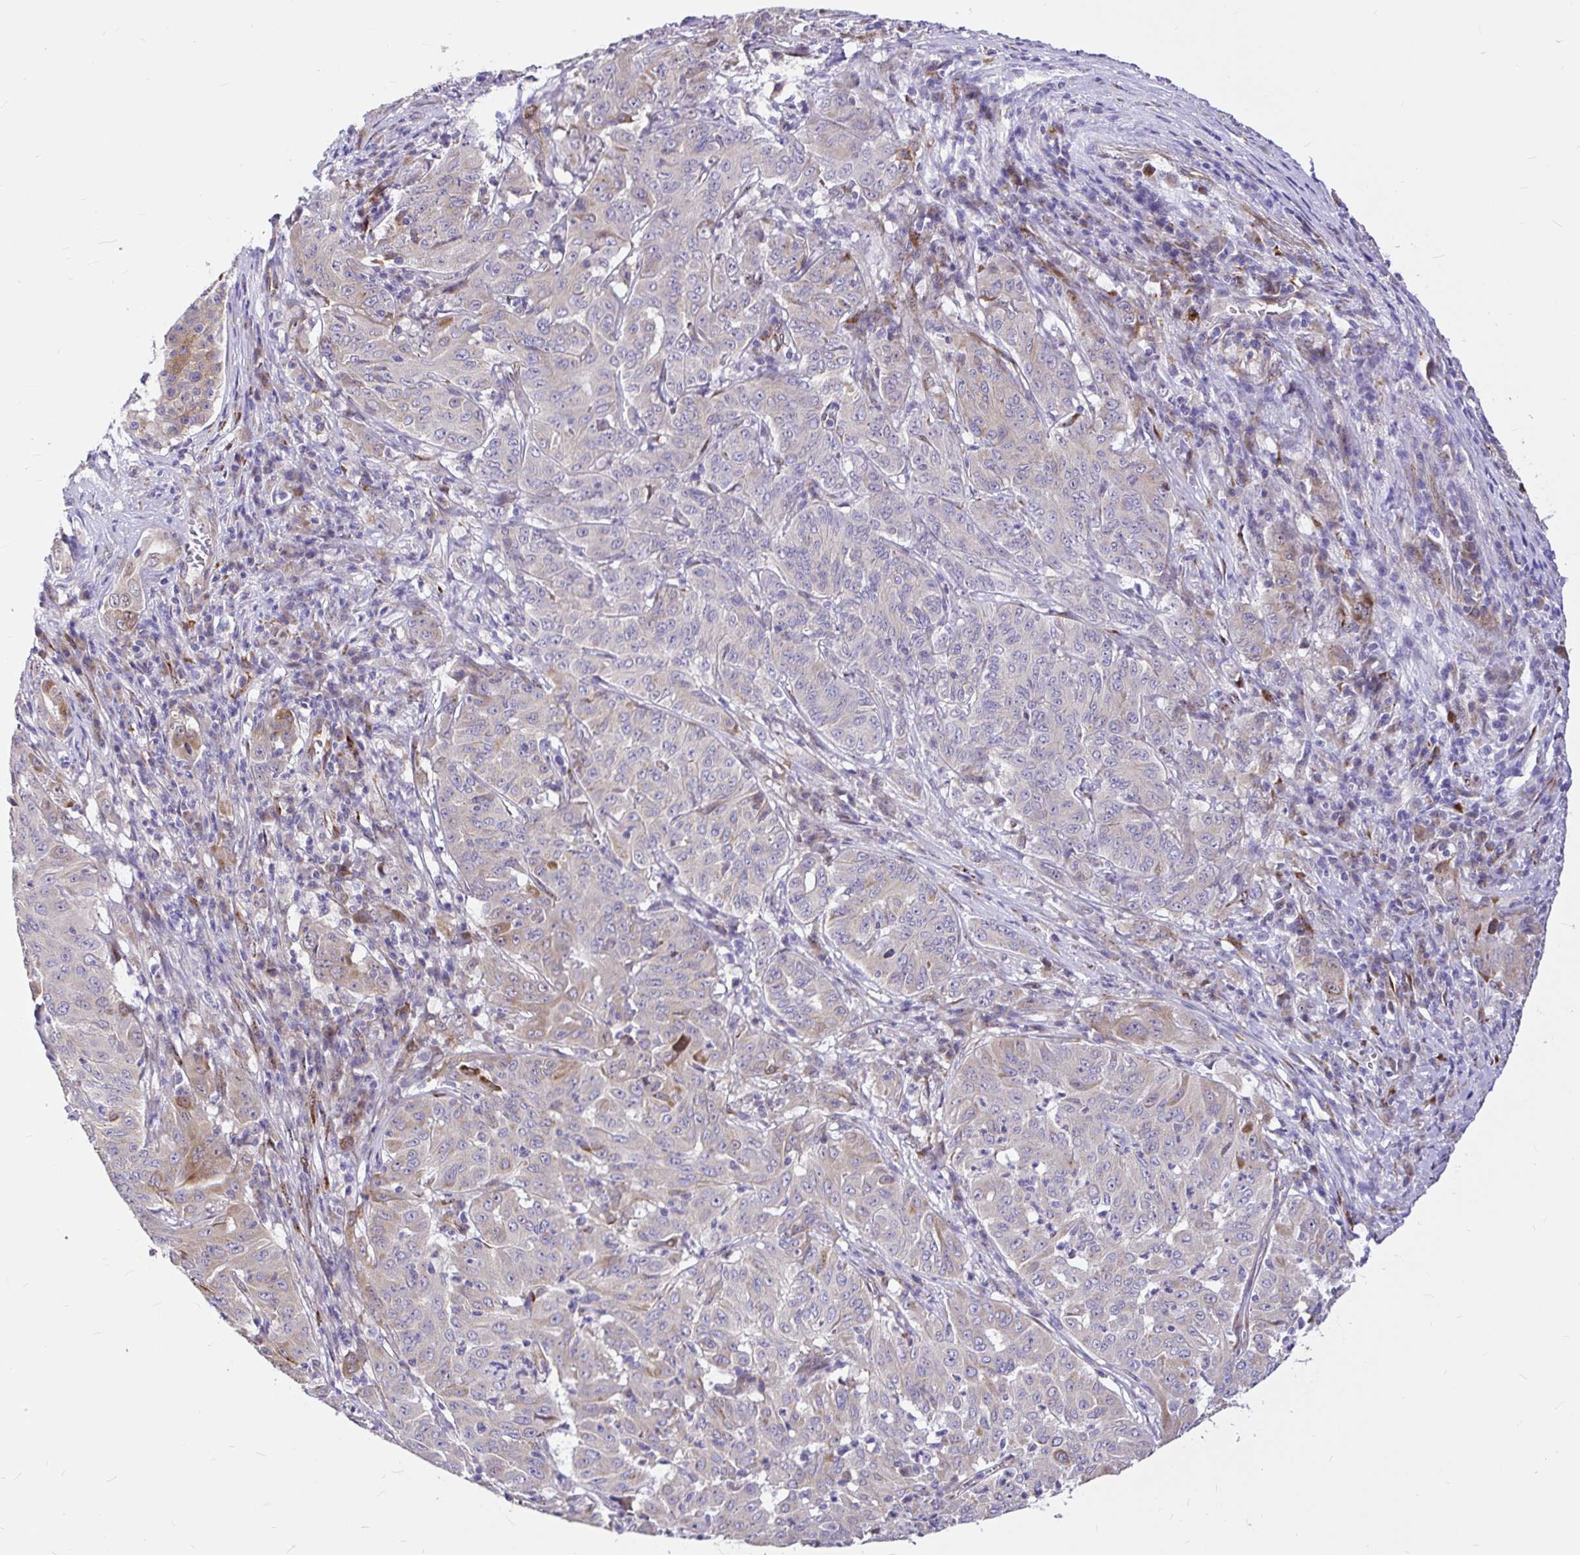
{"staining": {"intensity": "moderate", "quantity": "<25%", "location": "cytoplasmic/membranous"}, "tissue": "pancreatic cancer", "cell_type": "Tumor cells", "image_type": "cancer", "snomed": [{"axis": "morphology", "description": "Adenocarcinoma, NOS"}, {"axis": "topography", "description": "Pancreas"}], "caption": "The photomicrograph displays immunohistochemical staining of pancreatic cancer (adenocarcinoma). There is moderate cytoplasmic/membranous positivity is present in about <25% of tumor cells. (Brightfield microscopy of DAB IHC at high magnification).", "gene": "GABBR2", "patient": {"sex": "male", "age": 63}}